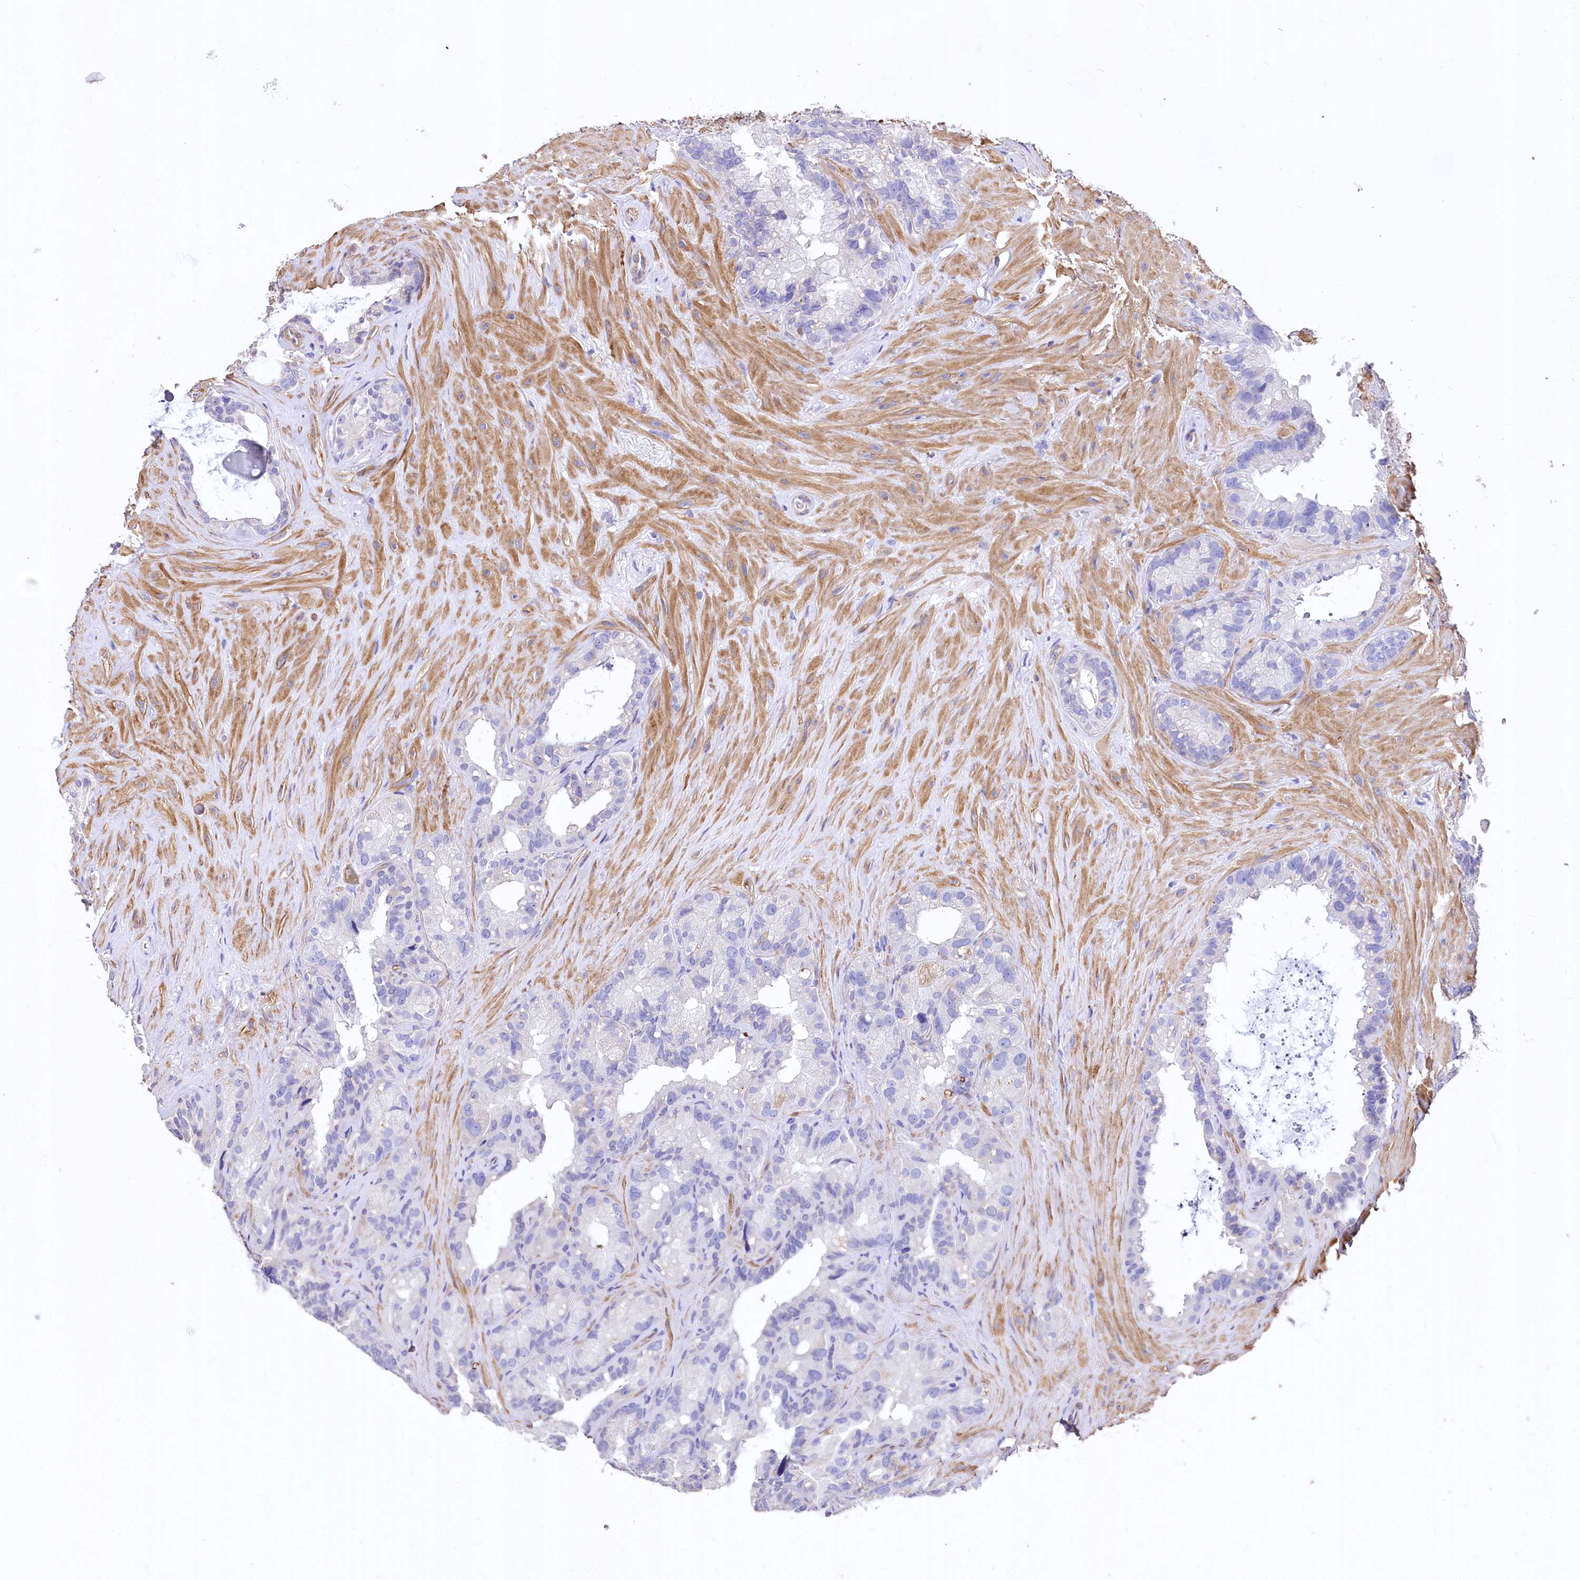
{"staining": {"intensity": "negative", "quantity": "none", "location": "none"}, "tissue": "seminal vesicle", "cell_type": "Glandular cells", "image_type": "normal", "snomed": [{"axis": "morphology", "description": "Normal tissue, NOS"}, {"axis": "topography", "description": "Prostate"}, {"axis": "topography", "description": "Seminal veicle"}], "caption": "The histopathology image displays no staining of glandular cells in benign seminal vesicle. (DAB (3,3'-diaminobenzidine) immunohistochemistry with hematoxylin counter stain).", "gene": "RDH16", "patient": {"sex": "male", "age": 68}}